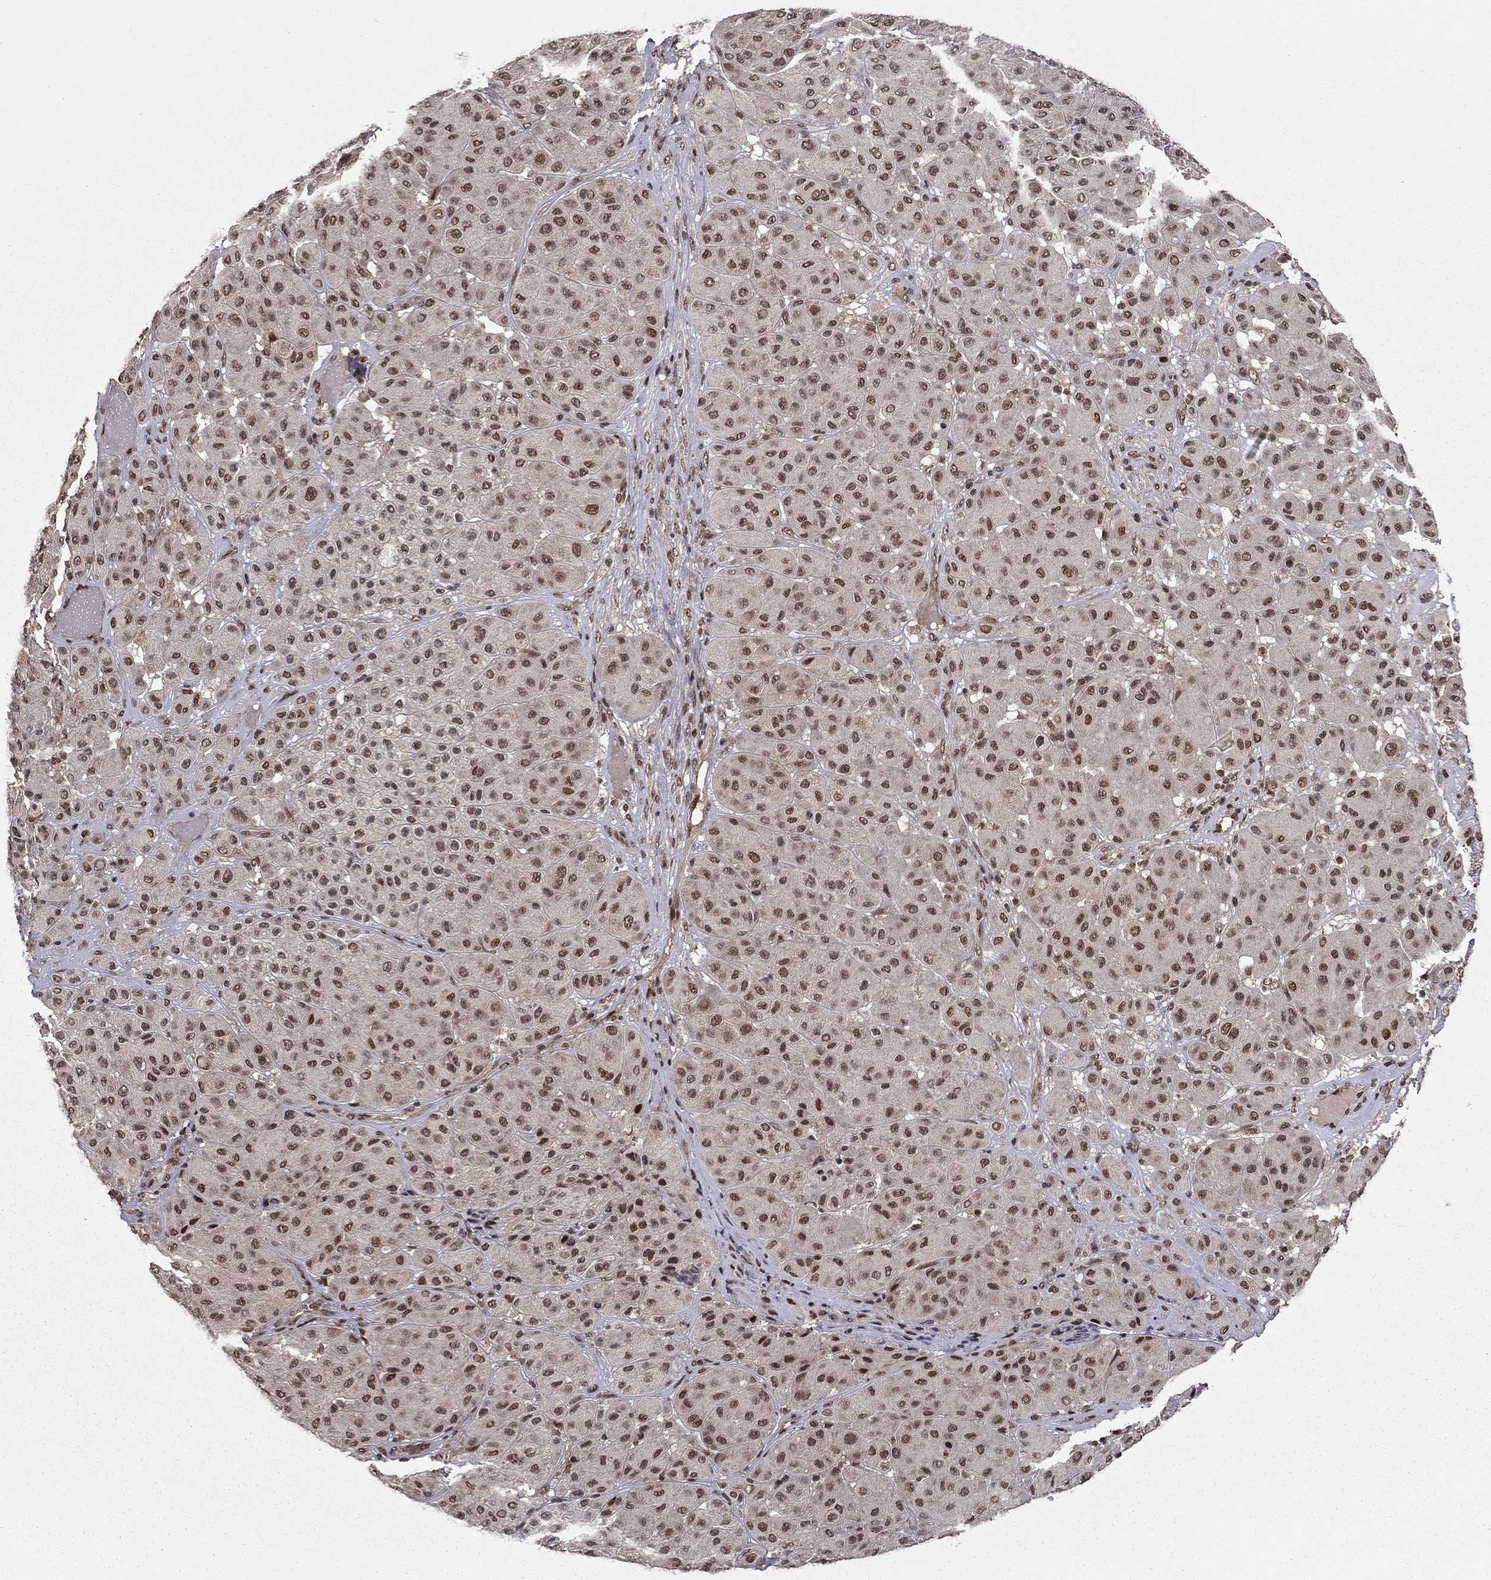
{"staining": {"intensity": "moderate", "quantity": ">75%", "location": "nuclear"}, "tissue": "melanoma", "cell_type": "Tumor cells", "image_type": "cancer", "snomed": [{"axis": "morphology", "description": "Malignant melanoma, Metastatic site"}, {"axis": "topography", "description": "Smooth muscle"}], "caption": "Protein staining of melanoma tissue demonstrates moderate nuclear staining in approximately >75% of tumor cells.", "gene": "CDCA7L", "patient": {"sex": "male", "age": 41}}